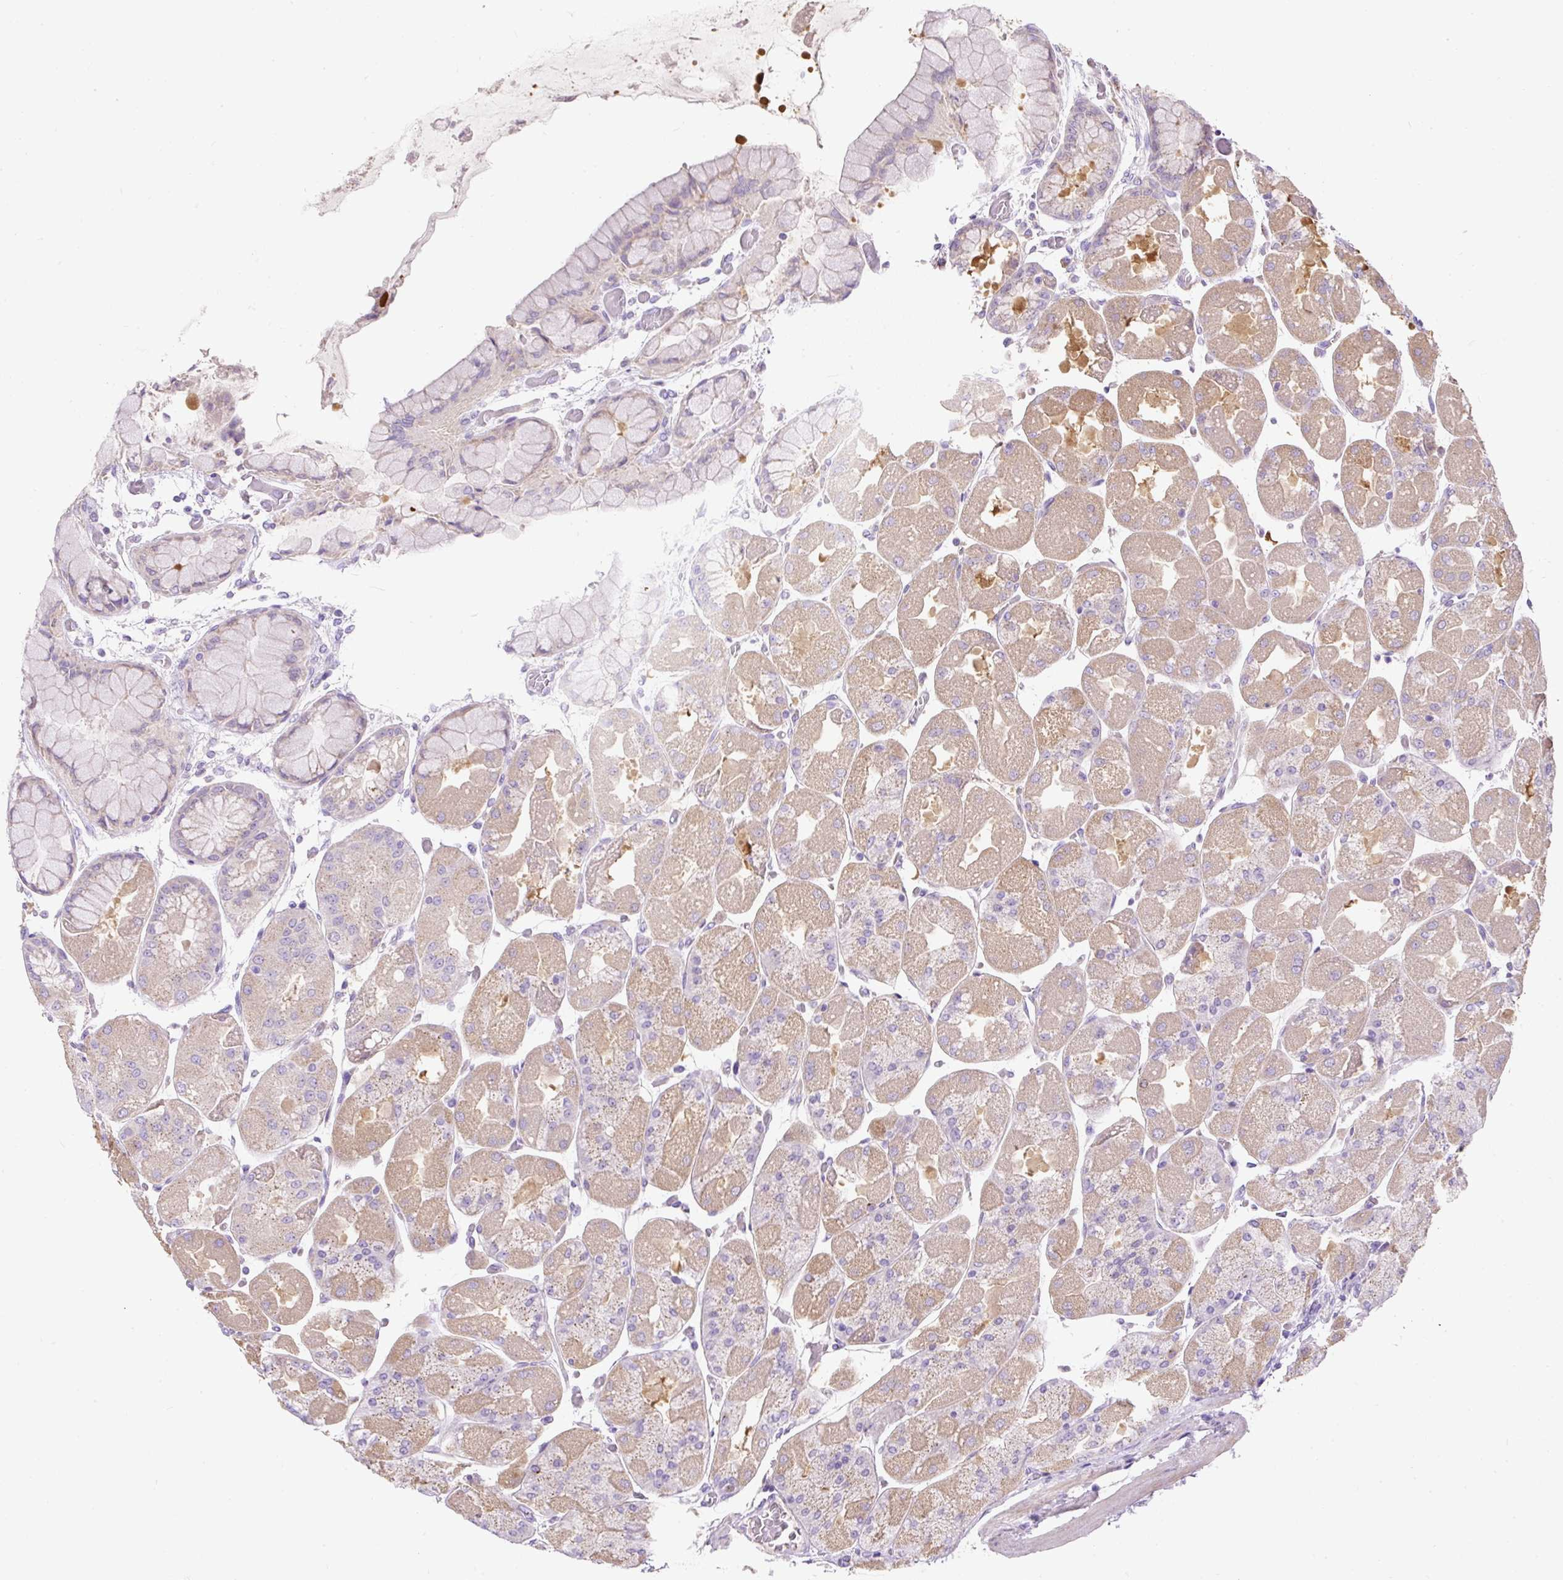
{"staining": {"intensity": "weak", "quantity": "25%-75%", "location": "cytoplasmic/membranous"}, "tissue": "stomach", "cell_type": "Glandular cells", "image_type": "normal", "snomed": [{"axis": "morphology", "description": "Normal tissue, NOS"}, {"axis": "topography", "description": "Stomach"}], "caption": "Protein staining shows weak cytoplasmic/membranous staining in about 25%-75% of glandular cells in benign stomach.", "gene": "SUSD5", "patient": {"sex": "female", "age": 61}}